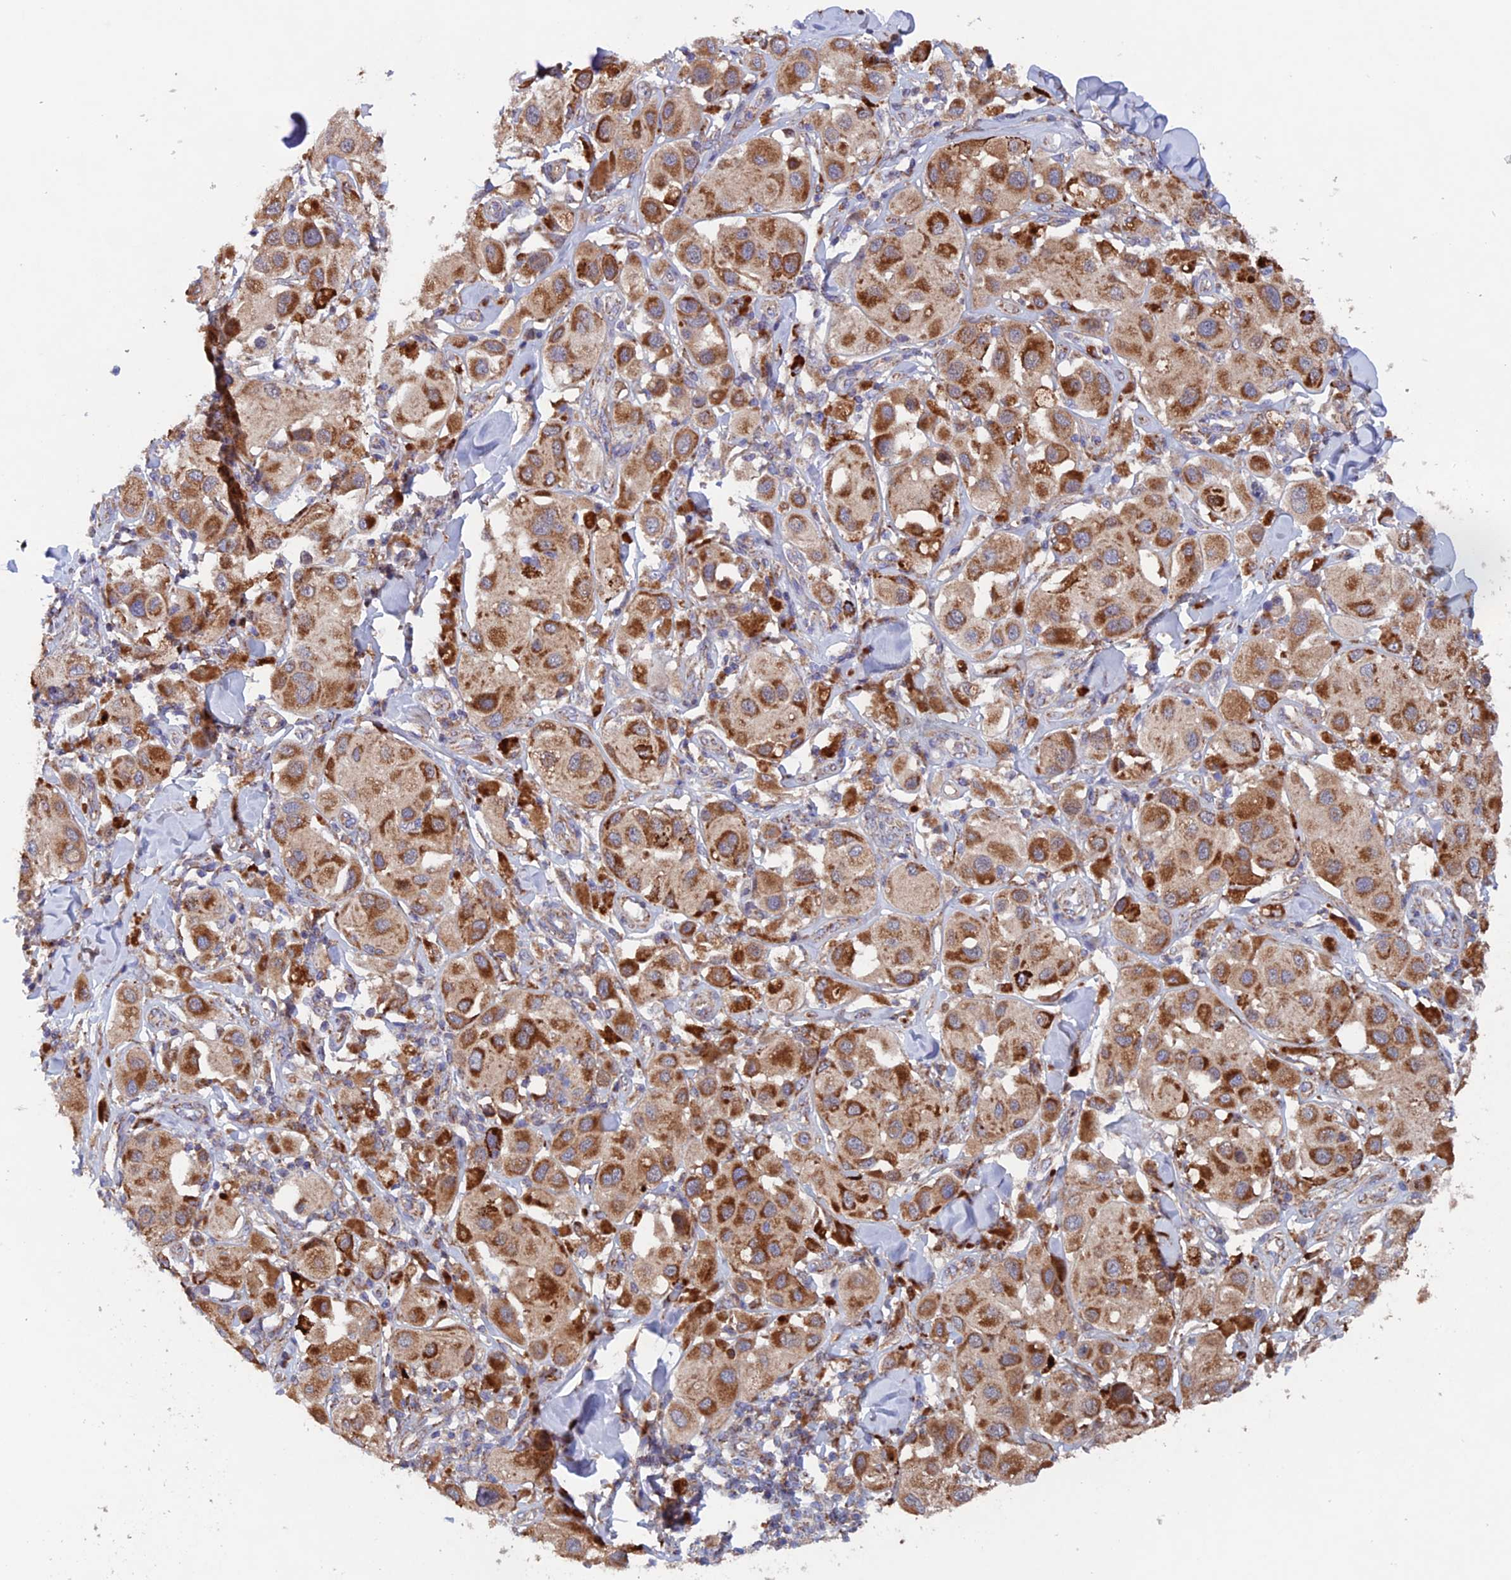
{"staining": {"intensity": "strong", "quantity": ">75%", "location": "cytoplasmic/membranous"}, "tissue": "melanoma", "cell_type": "Tumor cells", "image_type": "cancer", "snomed": [{"axis": "morphology", "description": "Malignant melanoma, Metastatic site"}, {"axis": "topography", "description": "Skin"}], "caption": "Immunohistochemical staining of melanoma demonstrates high levels of strong cytoplasmic/membranous protein staining in about >75% of tumor cells. (DAB IHC, brown staining for protein, blue staining for nuclei).", "gene": "MRPL1", "patient": {"sex": "male", "age": 41}}